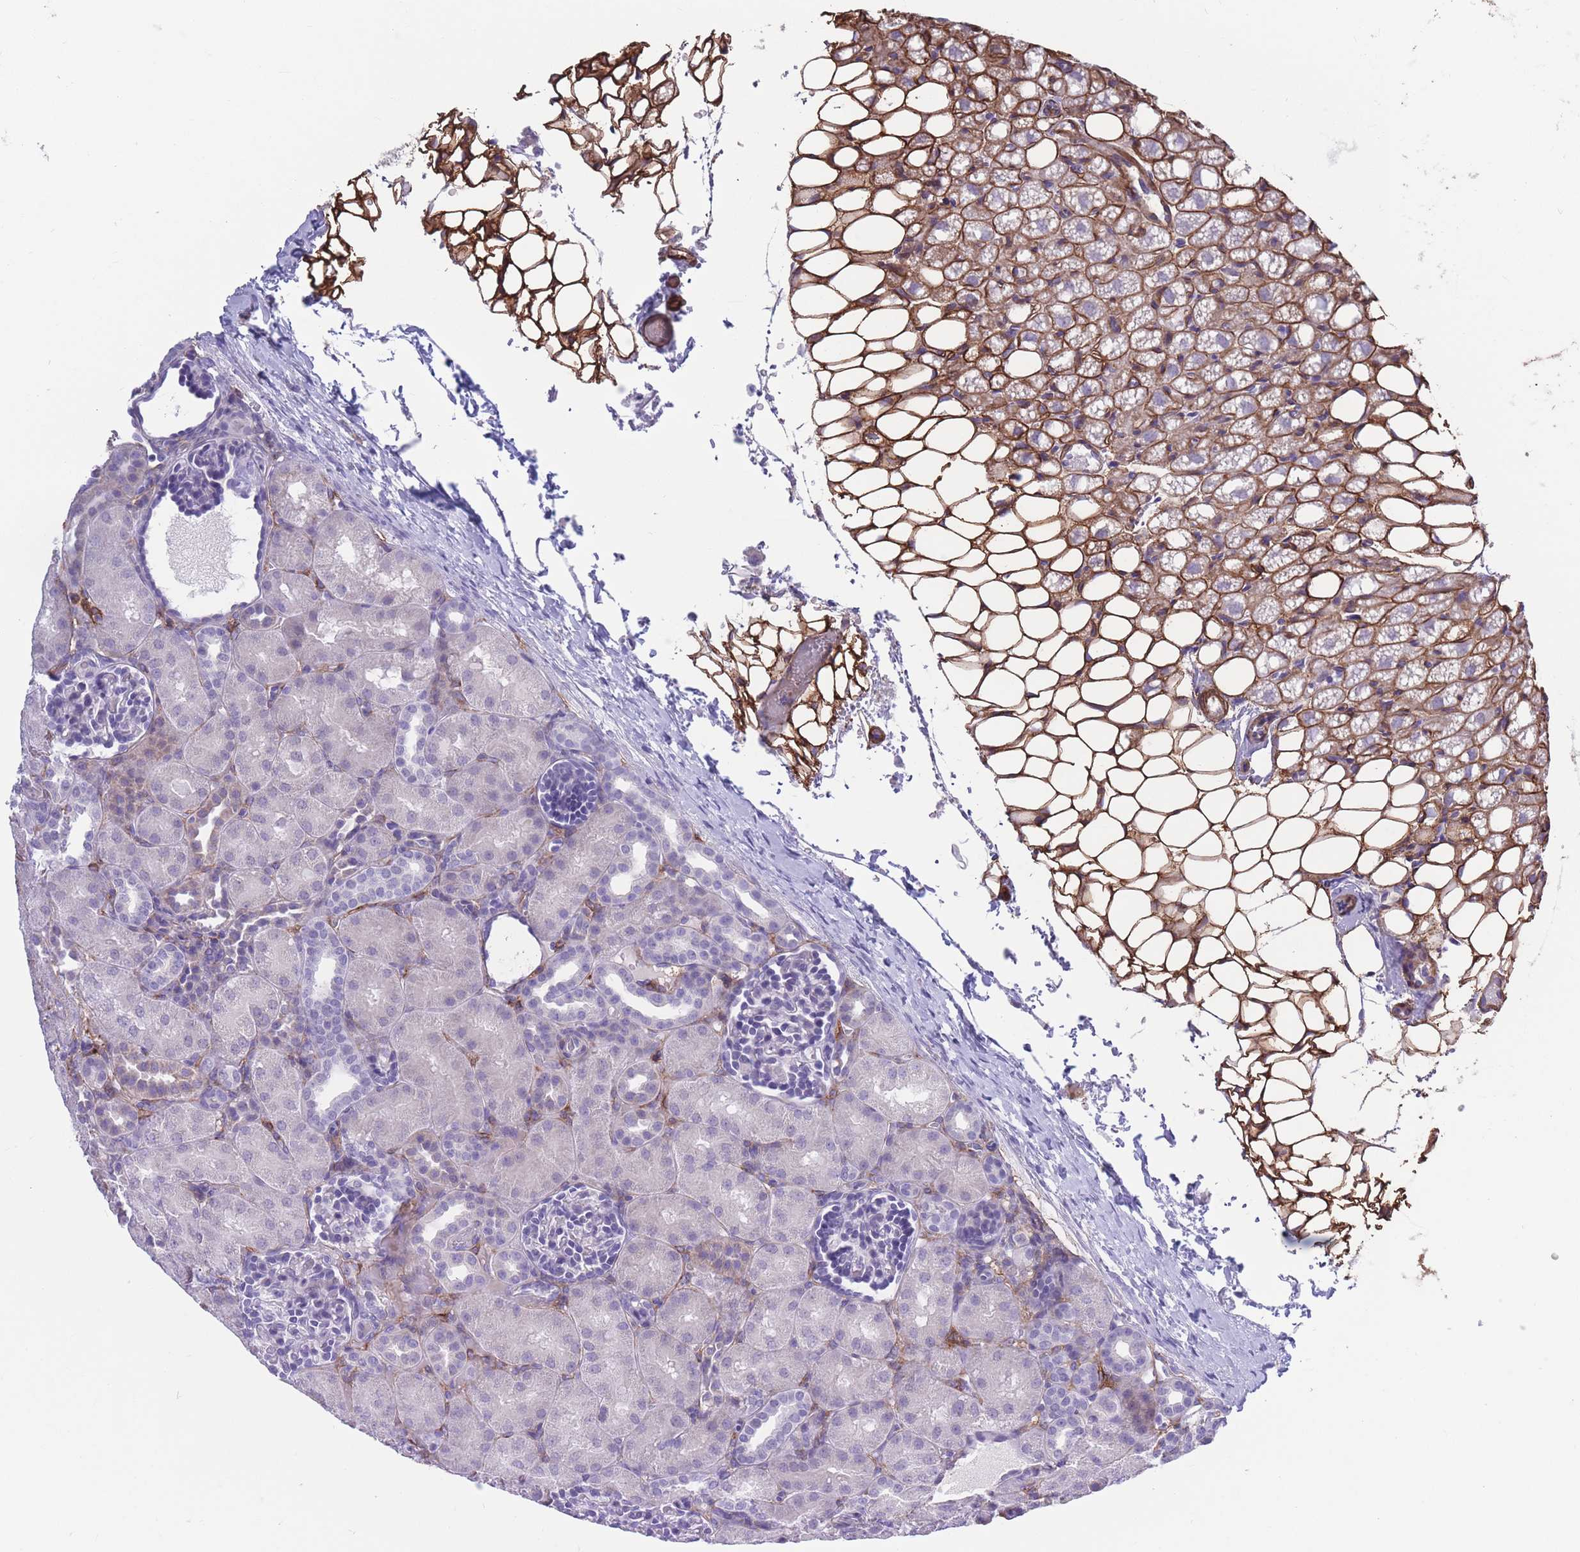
{"staining": {"intensity": "negative", "quantity": "none", "location": "none"}, "tissue": "kidney", "cell_type": "Cells in glomeruli", "image_type": "normal", "snomed": [{"axis": "morphology", "description": "Normal tissue, NOS"}, {"axis": "topography", "description": "Kidney"}], "caption": "The IHC histopathology image has no significant positivity in cells in glomeruli of kidney. (DAB (3,3'-diaminobenzidine) immunohistochemistry, high magnification).", "gene": "DPYD", "patient": {"sex": "male", "age": 1}}